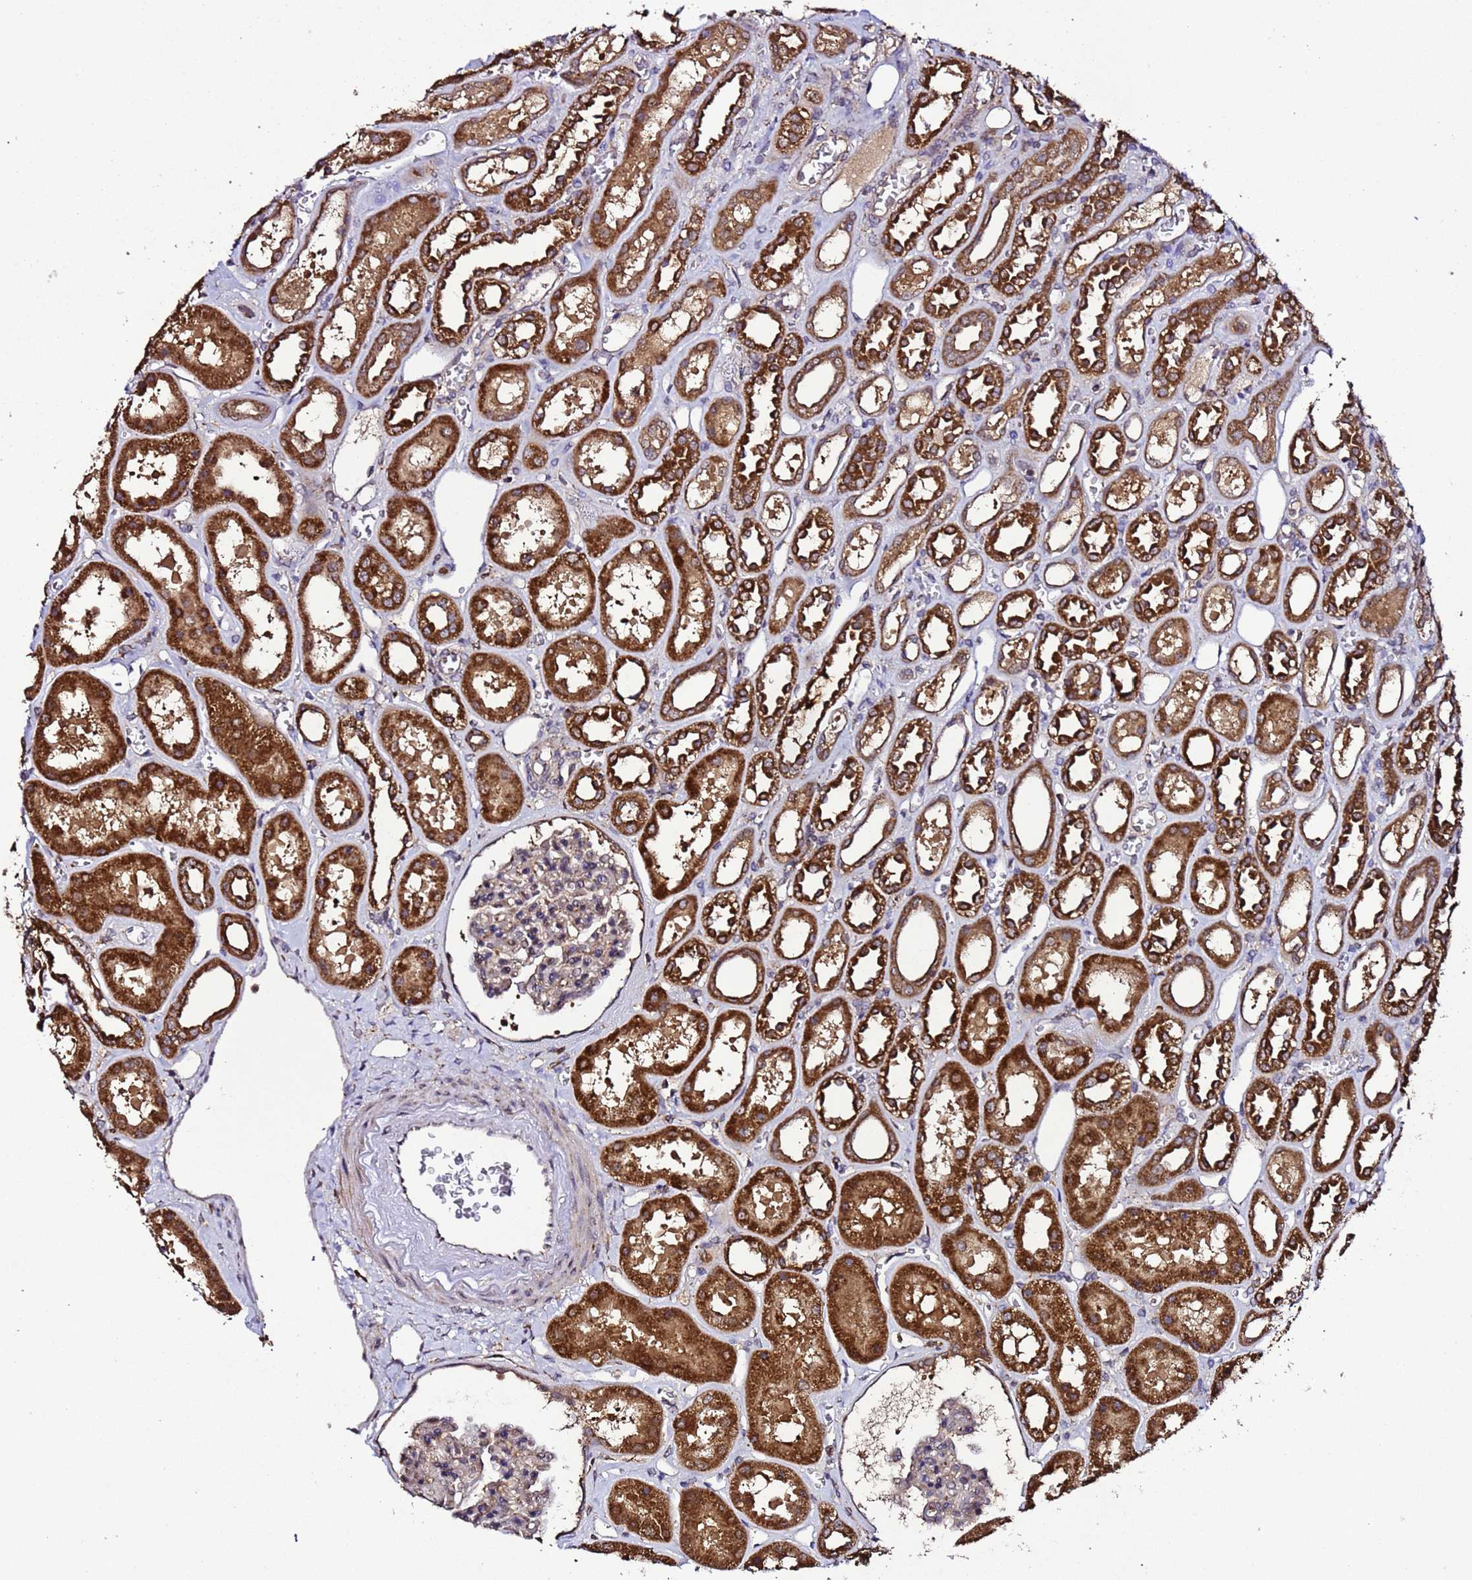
{"staining": {"intensity": "moderate", "quantity": "<25%", "location": "cytoplasmic/membranous"}, "tissue": "kidney", "cell_type": "Cells in glomeruli", "image_type": "normal", "snomed": [{"axis": "morphology", "description": "Normal tissue, NOS"}, {"axis": "topography", "description": "Kidney"}], "caption": "DAB (3,3'-diaminobenzidine) immunohistochemical staining of unremarkable human kidney exhibits moderate cytoplasmic/membranous protein staining in about <25% of cells in glomeruli.", "gene": "HSPBAP1", "patient": {"sex": "female", "age": 41}}